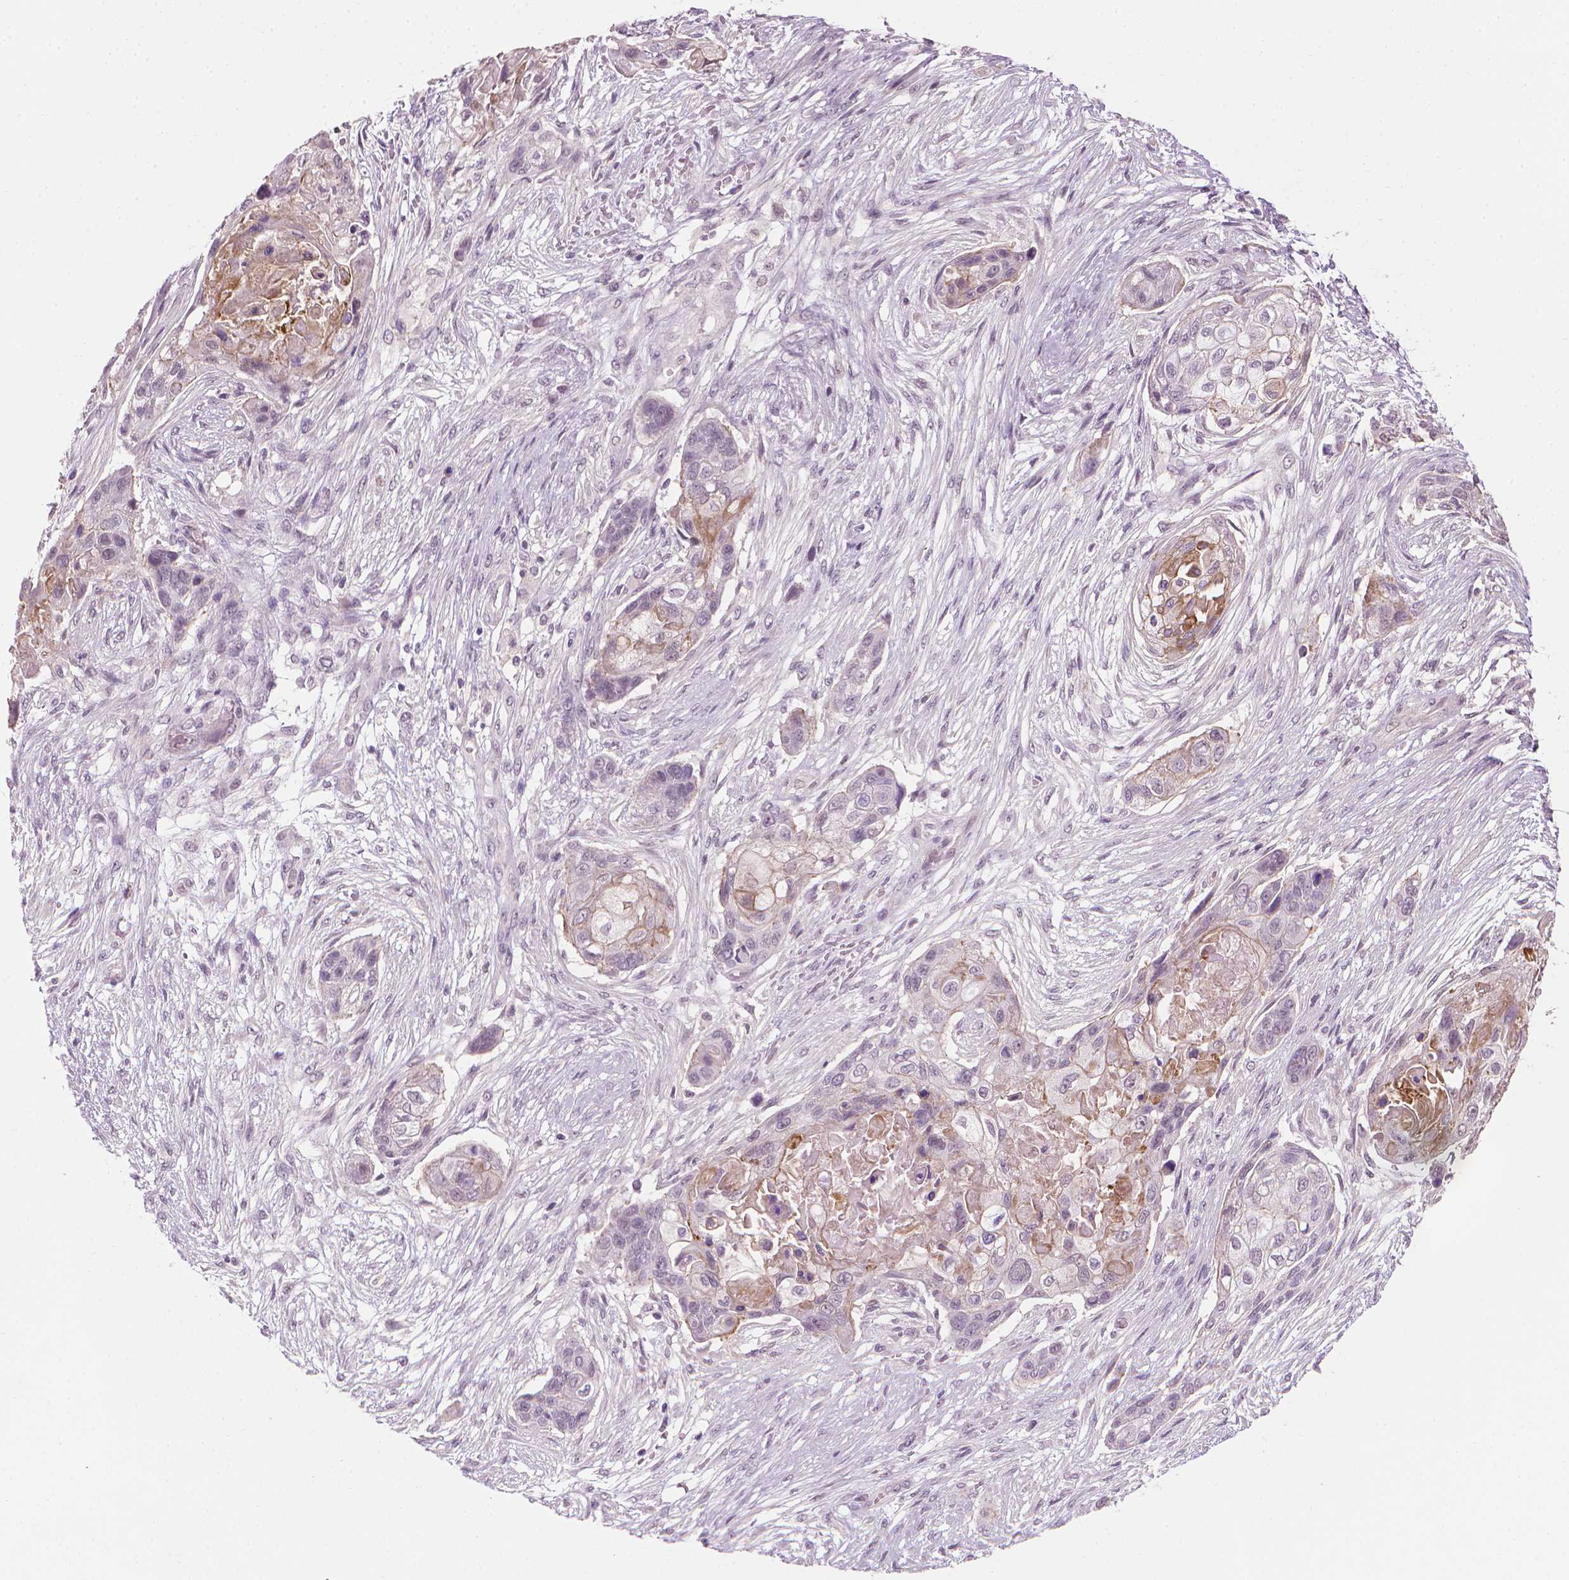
{"staining": {"intensity": "negative", "quantity": "none", "location": "none"}, "tissue": "lung cancer", "cell_type": "Tumor cells", "image_type": "cancer", "snomed": [{"axis": "morphology", "description": "Squamous cell carcinoma, NOS"}, {"axis": "topography", "description": "Lung"}], "caption": "High magnification brightfield microscopy of lung cancer (squamous cell carcinoma) stained with DAB (brown) and counterstained with hematoxylin (blue): tumor cells show no significant staining.", "gene": "SAXO2", "patient": {"sex": "male", "age": 69}}